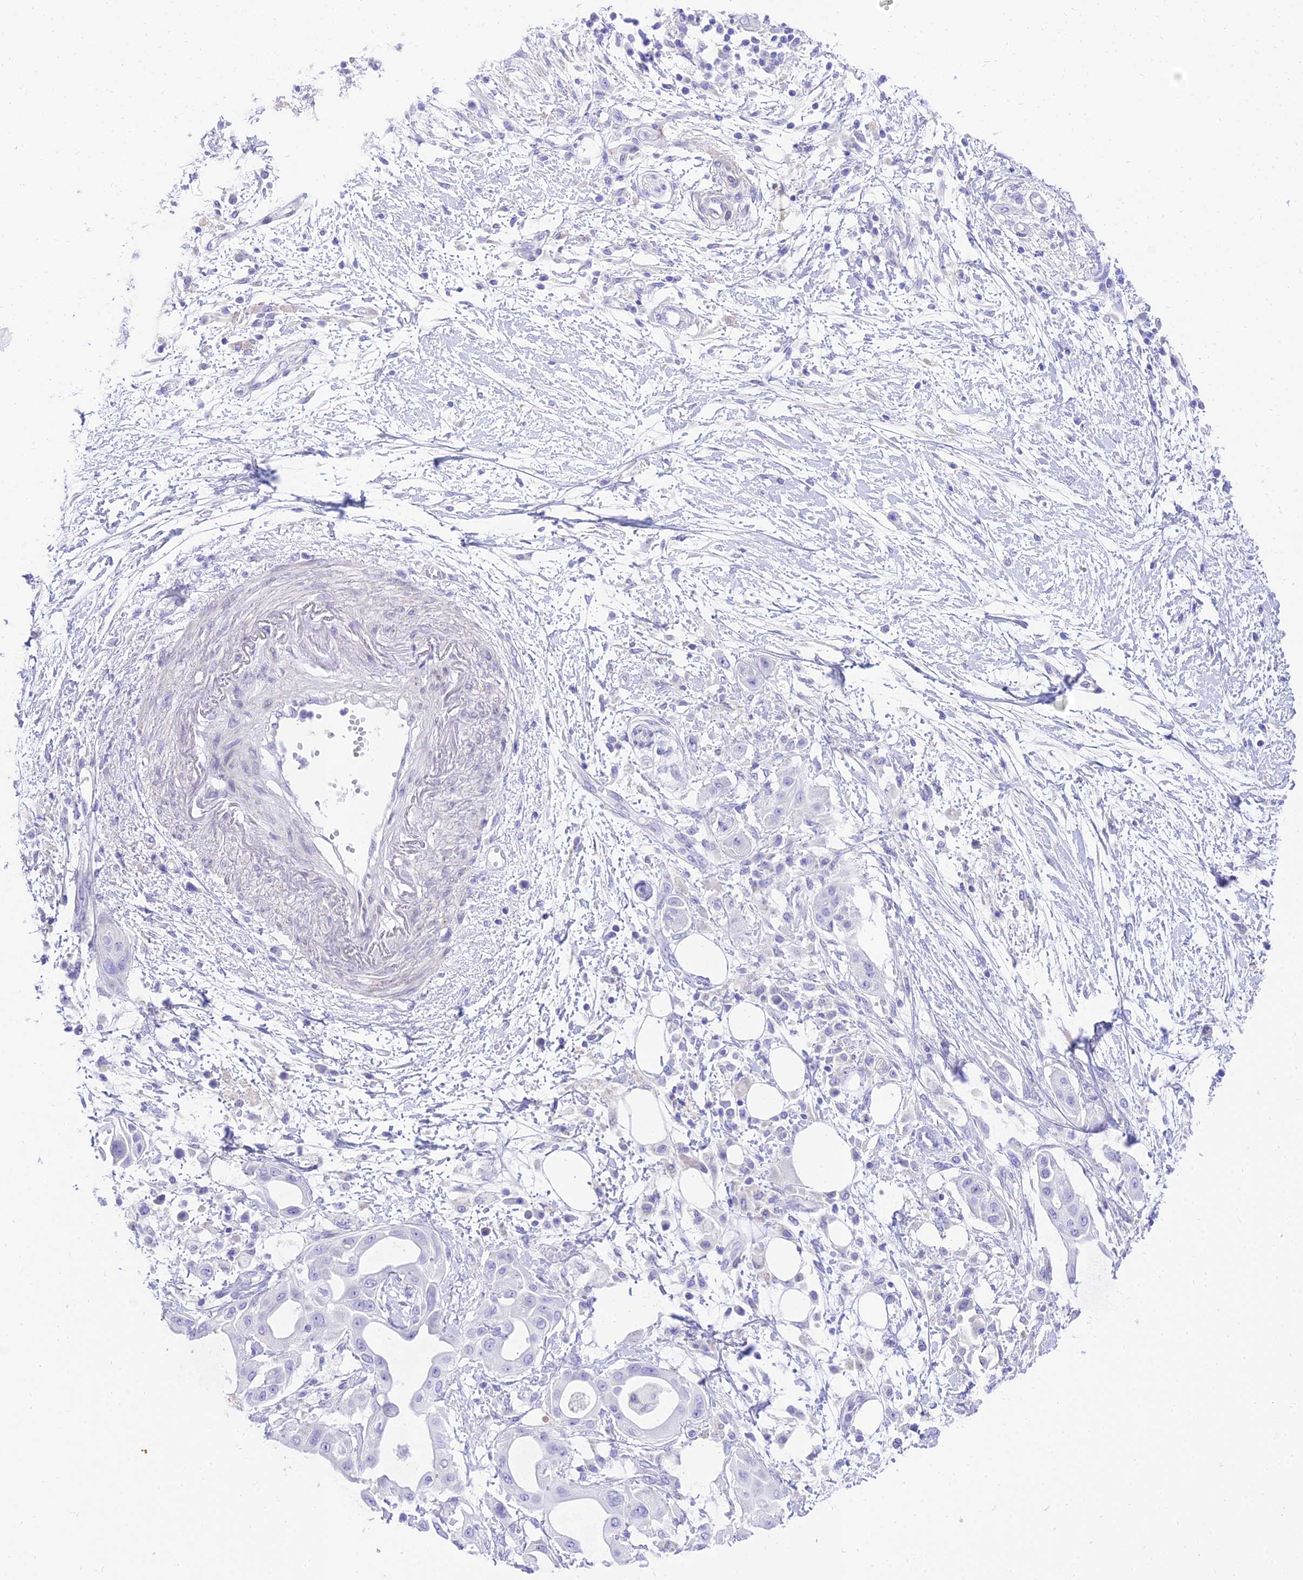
{"staining": {"intensity": "negative", "quantity": "none", "location": "none"}, "tissue": "pancreatic cancer", "cell_type": "Tumor cells", "image_type": "cancer", "snomed": [{"axis": "morphology", "description": "Adenocarcinoma, NOS"}, {"axis": "topography", "description": "Pancreas"}], "caption": "An IHC photomicrograph of pancreatic cancer (adenocarcinoma) is shown. There is no staining in tumor cells of pancreatic cancer (adenocarcinoma). Nuclei are stained in blue.", "gene": "TAC3", "patient": {"sex": "male", "age": 68}}